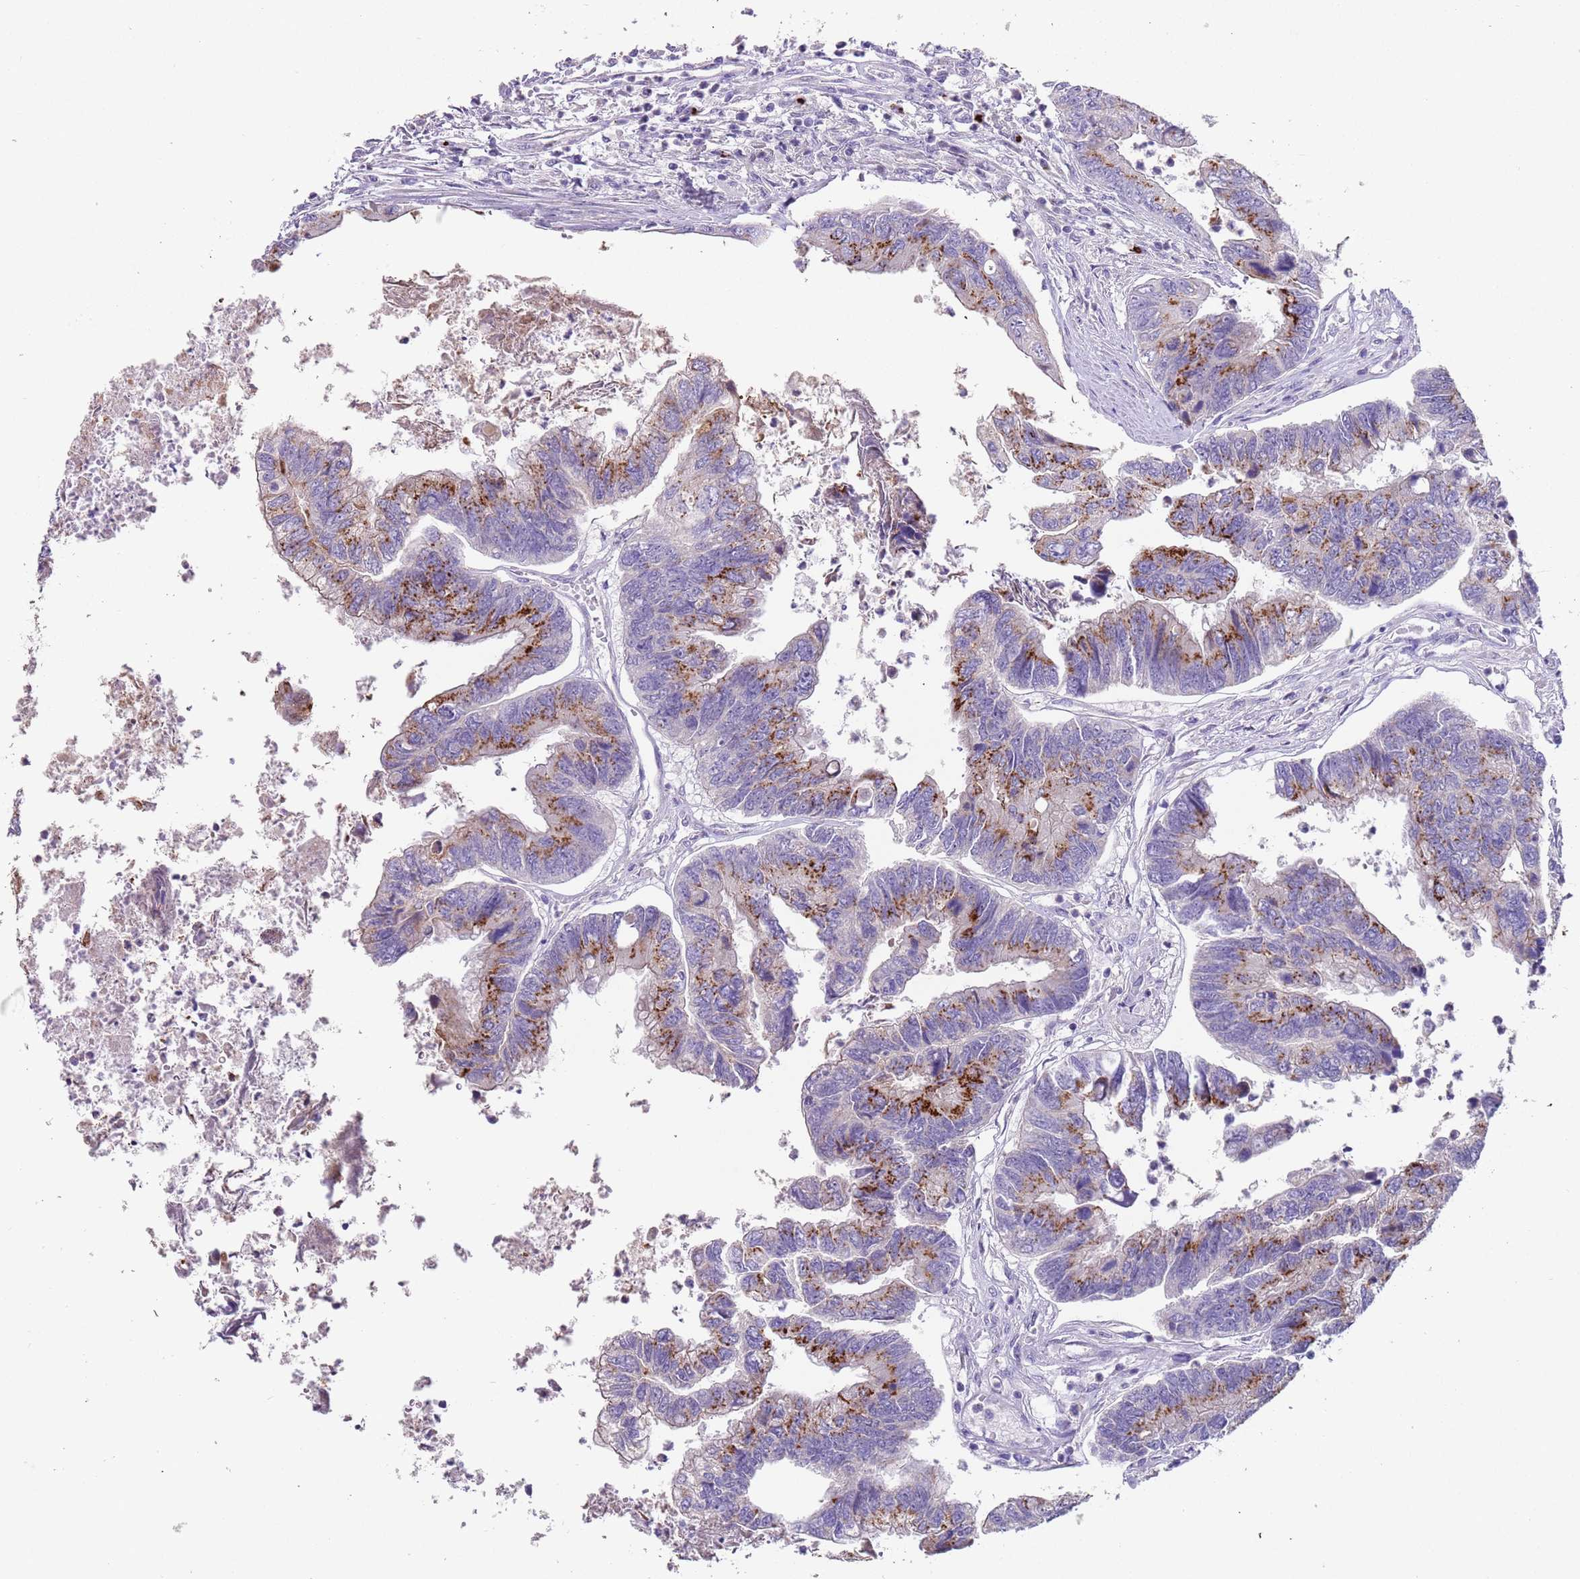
{"staining": {"intensity": "moderate", "quantity": "25%-75%", "location": "cytoplasmic/membranous"}, "tissue": "colorectal cancer", "cell_type": "Tumor cells", "image_type": "cancer", "snomed": [{"axis": "morphology", "description": "Adenocarcinoma, NOS"}, {"axis": "topography", "description": "Colon"}], "caption": "Colorectal adenocarcinoma stained for a protein (brown) shows moderate cytoplasmic/membranous positive staining in approximately 25%-75% of tumor cells.", "gene": "C2CD3", "patient": {"sex": "female", "age": 67}}